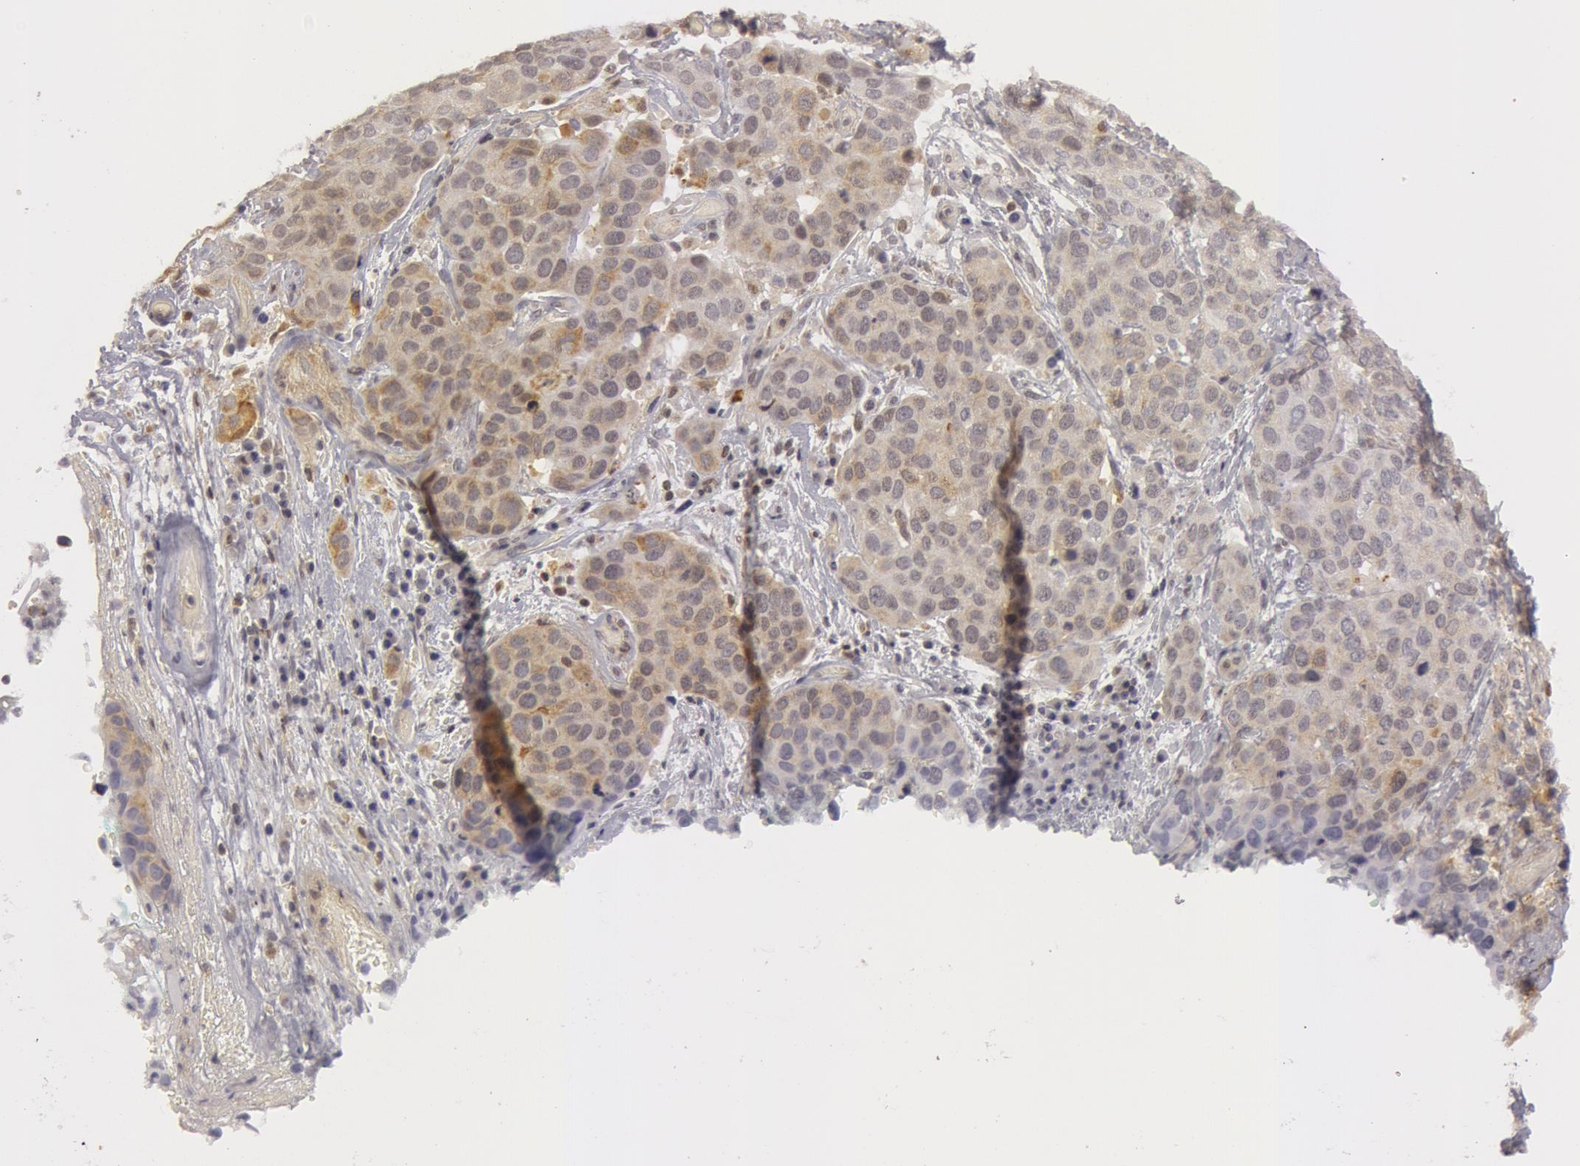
{"staining": {"intensity": "weak", "quantity": "<25%", "location": "nuclear"}, "tissue": "cervical cancer", "cell_type": "Tumor cells", "image_type": "cancer", "snomed": [{"axis": "morphology", "description": "Squamous cell carcinoma, NOS"}, {"axis": "topography", "description": "Cervix"}], "caption": "Squamous cell carcinoma (cervical) was stained to show a protein in brown. There is no significant expression in tumor cells.", "gene": "OASL", "patient": {"sex": "female", "age": 54}}